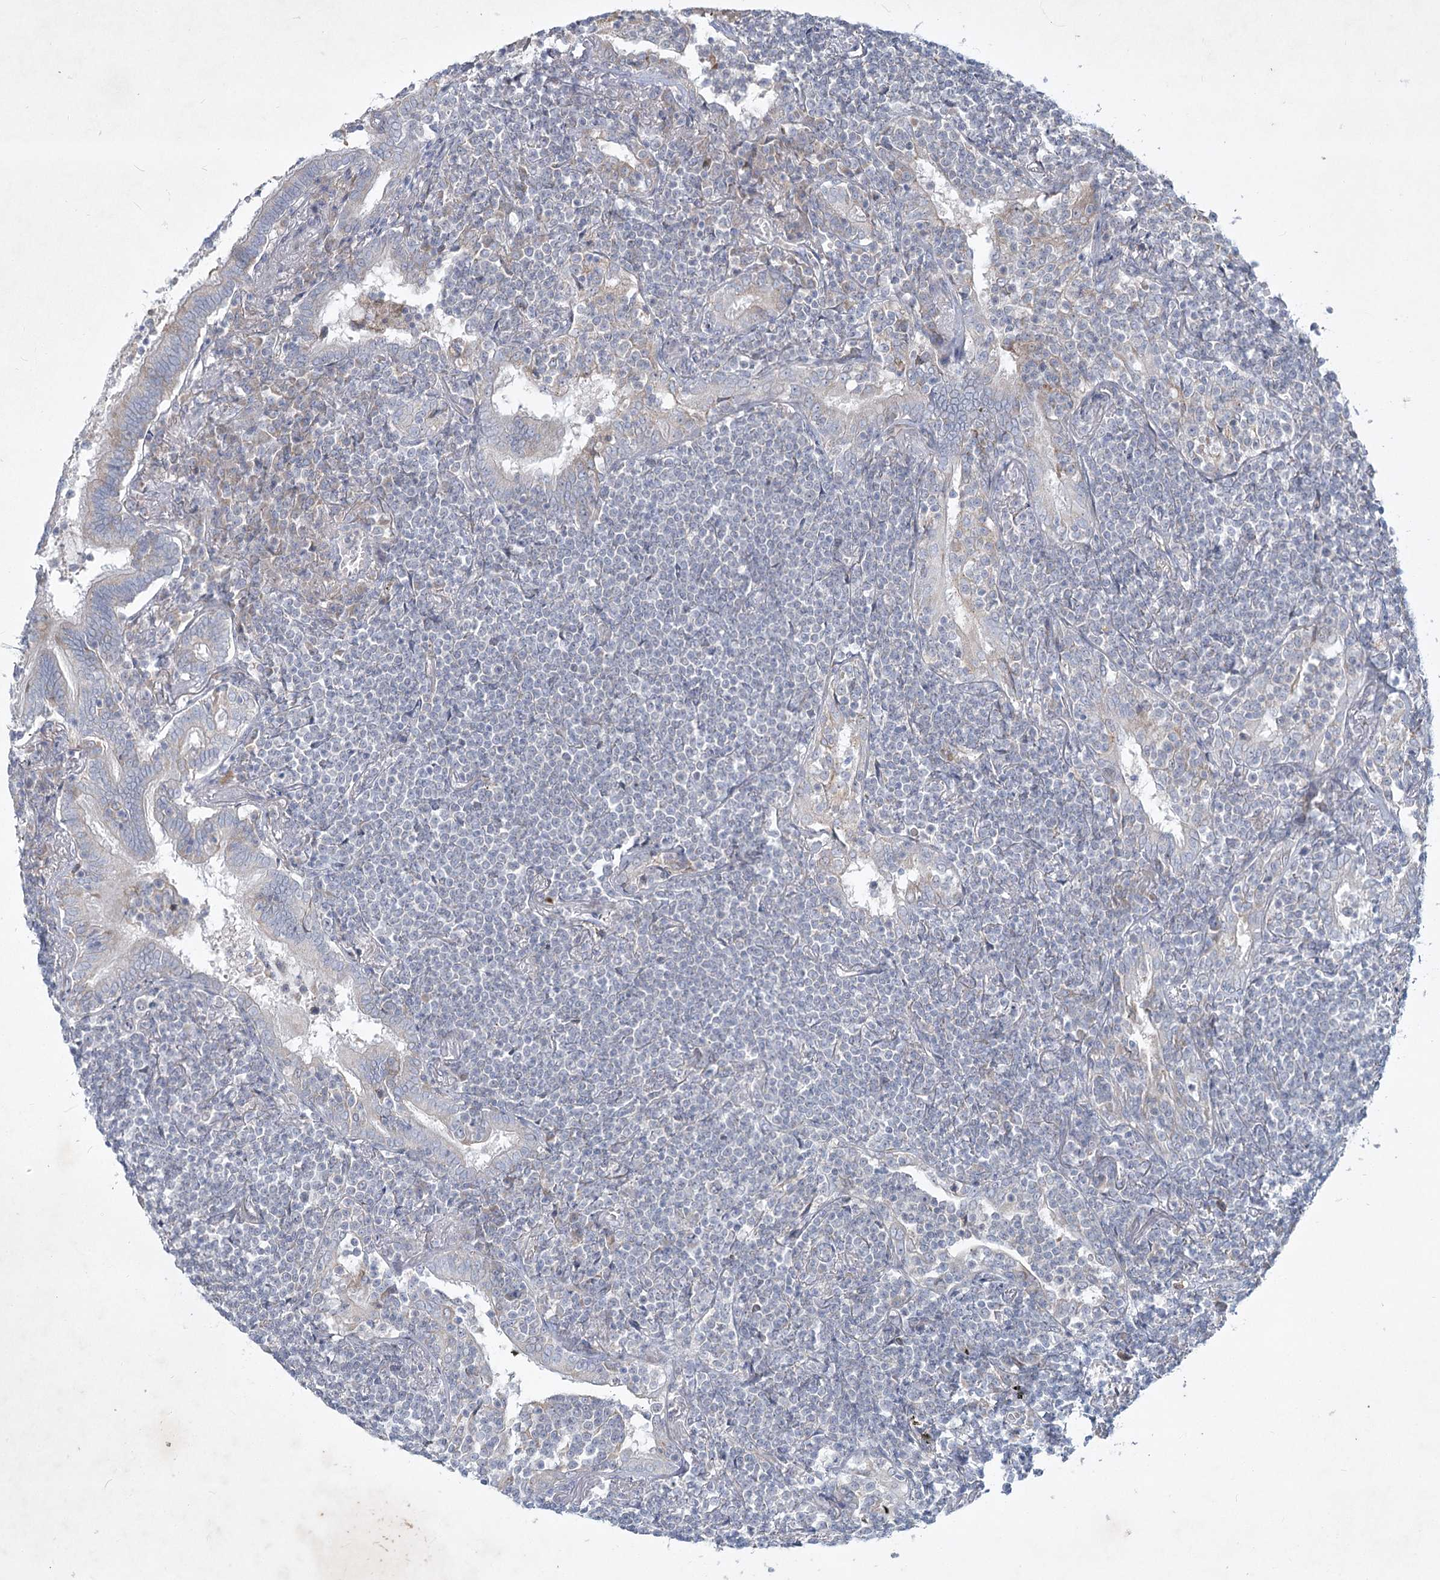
{"staining": {"intensity": "negative", "quantity": "none", "location": "none"}, "tissue": "lymphoma", "cell_type": "Tumor cells", "image_type": "cancer", "snomed": [{"axis": "morphology", "description": "Malignant lymphoma, non-Hodgkin's type, Low grade"}, {"axis": "topography", "description": "Lung"}], "caption": "A high-resolution photomicrograph shows immunohistochemistry (IHC) staining of malignant lymphoma, non-Hodgkin's type (low-grade), which demonstrates no significant positivity in tumor cells.", "gene": "PLA2G12A", "patient": {"sex": "female", "age": 71}}